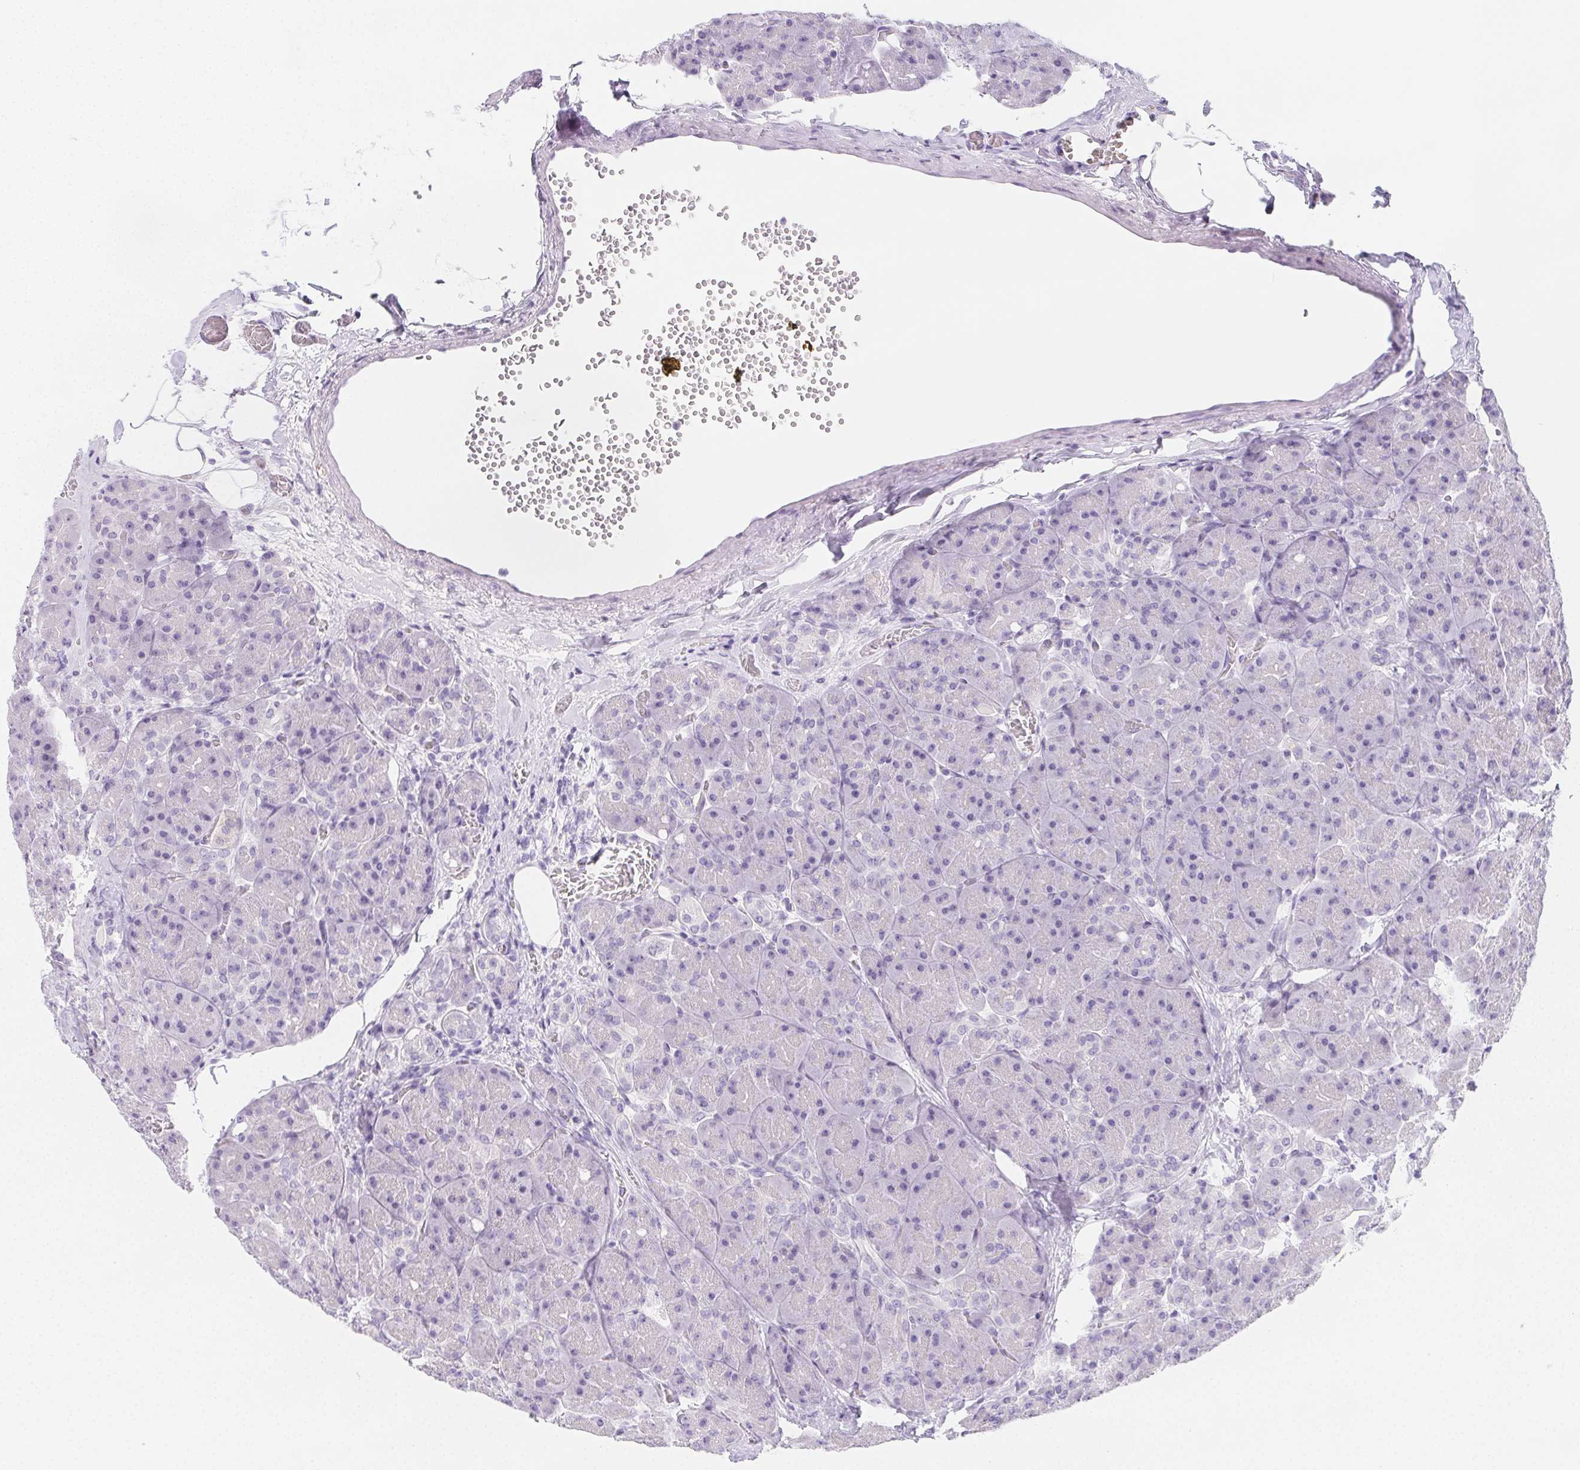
{"staining": {"intensity": "negative", "quantity": "none", "location": "none"}, "tissue": "pancreas", "cell_type": "Exocrine glandular cells", "image_type": "normal", "snomed": [{"axis": "morphology", "description": "Normal tissue, NOS"}, {"axis": "topography", "description": "Pancreas"}], "caption": "Exocrine glandular cells are negative for protein expression in normal human pancreas. (DAB (3,3'-diaminobenzidine) immunohistochemistry, high magnification).", "gene": "ZBBX", "patient": {"sex": "male", "age": 55}}